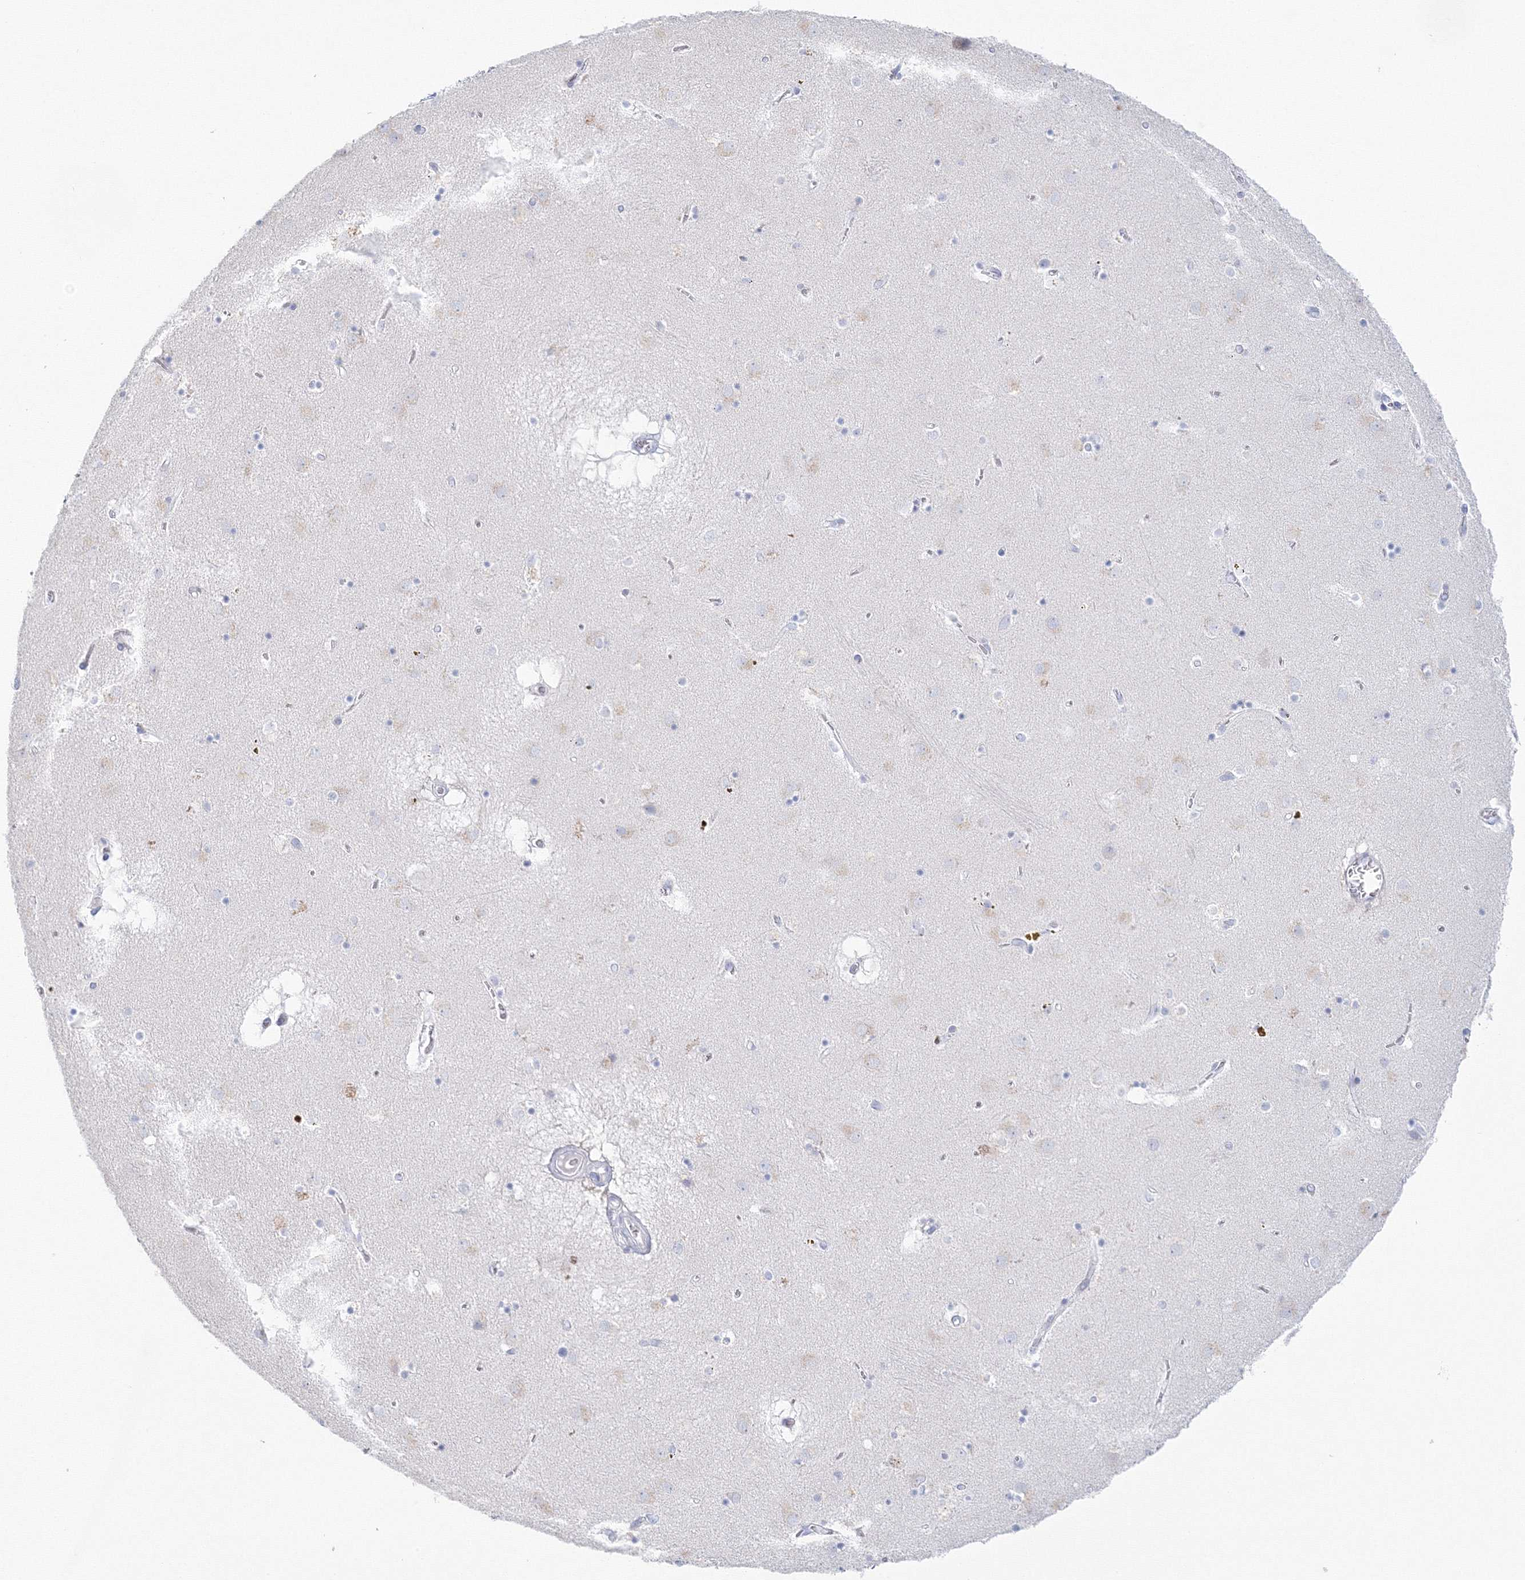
{"staining": {"intensity": "negative", "quantity": "none", "location": "none"}, "tissue": "caudate", "cell_type": "Glial cells", "image_type": "normal", "snomed": [{"axis": "morphology", "description": "Normal tissue, NOS"}, {"axis": "topography", "description": "Lateral ventricle wall"}], "caption": "Human caudate stained for a protein using immunohistochemistry demonstrates no staining in glial cells.", "gene": "VSIG1", "patient": {"sex": "male", "age": 70}}